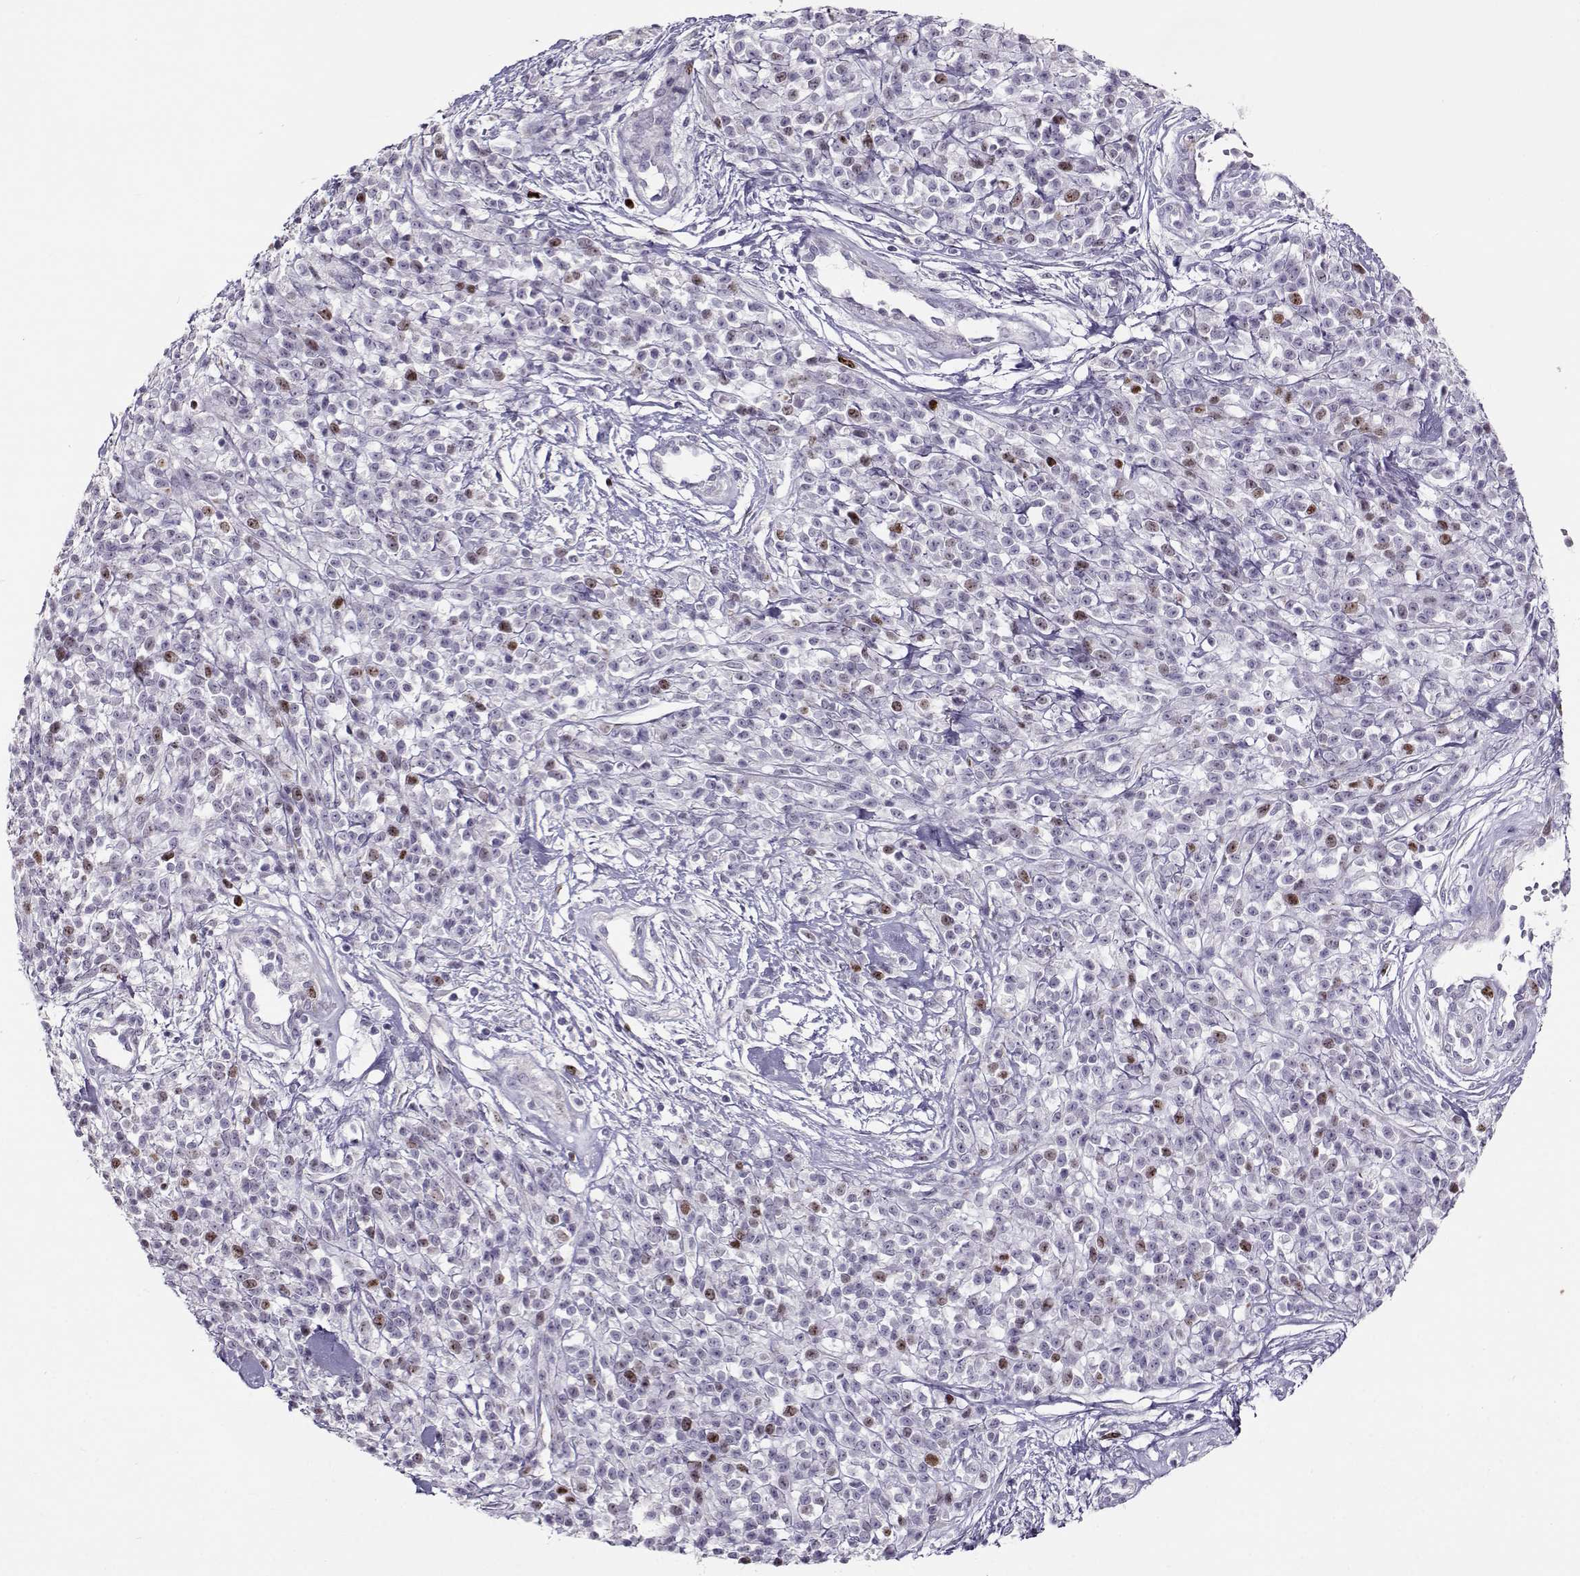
{"staining": {"intensity": "moderate", "quantity": "<25%", "location": "nuclear"}, "tissue": "melanoma", "cell_type": "Tumor cells", "image_type": "cancer", "snomed": [{"axis": "morphology", "description": "Malignant melanoma, NOS"}, {"axis": "topography", "description": "Skin"}, {"axis": "topography", "description": "Skin of trunk"}], "caption": "This image demonstrates immunohistochemistry staining of human malignant melanoma, with low moderate nuclear positivity in approximately <25% of tumor cells.", "gene": "NPW", "patient": {"sex": "male", "age": 74}}